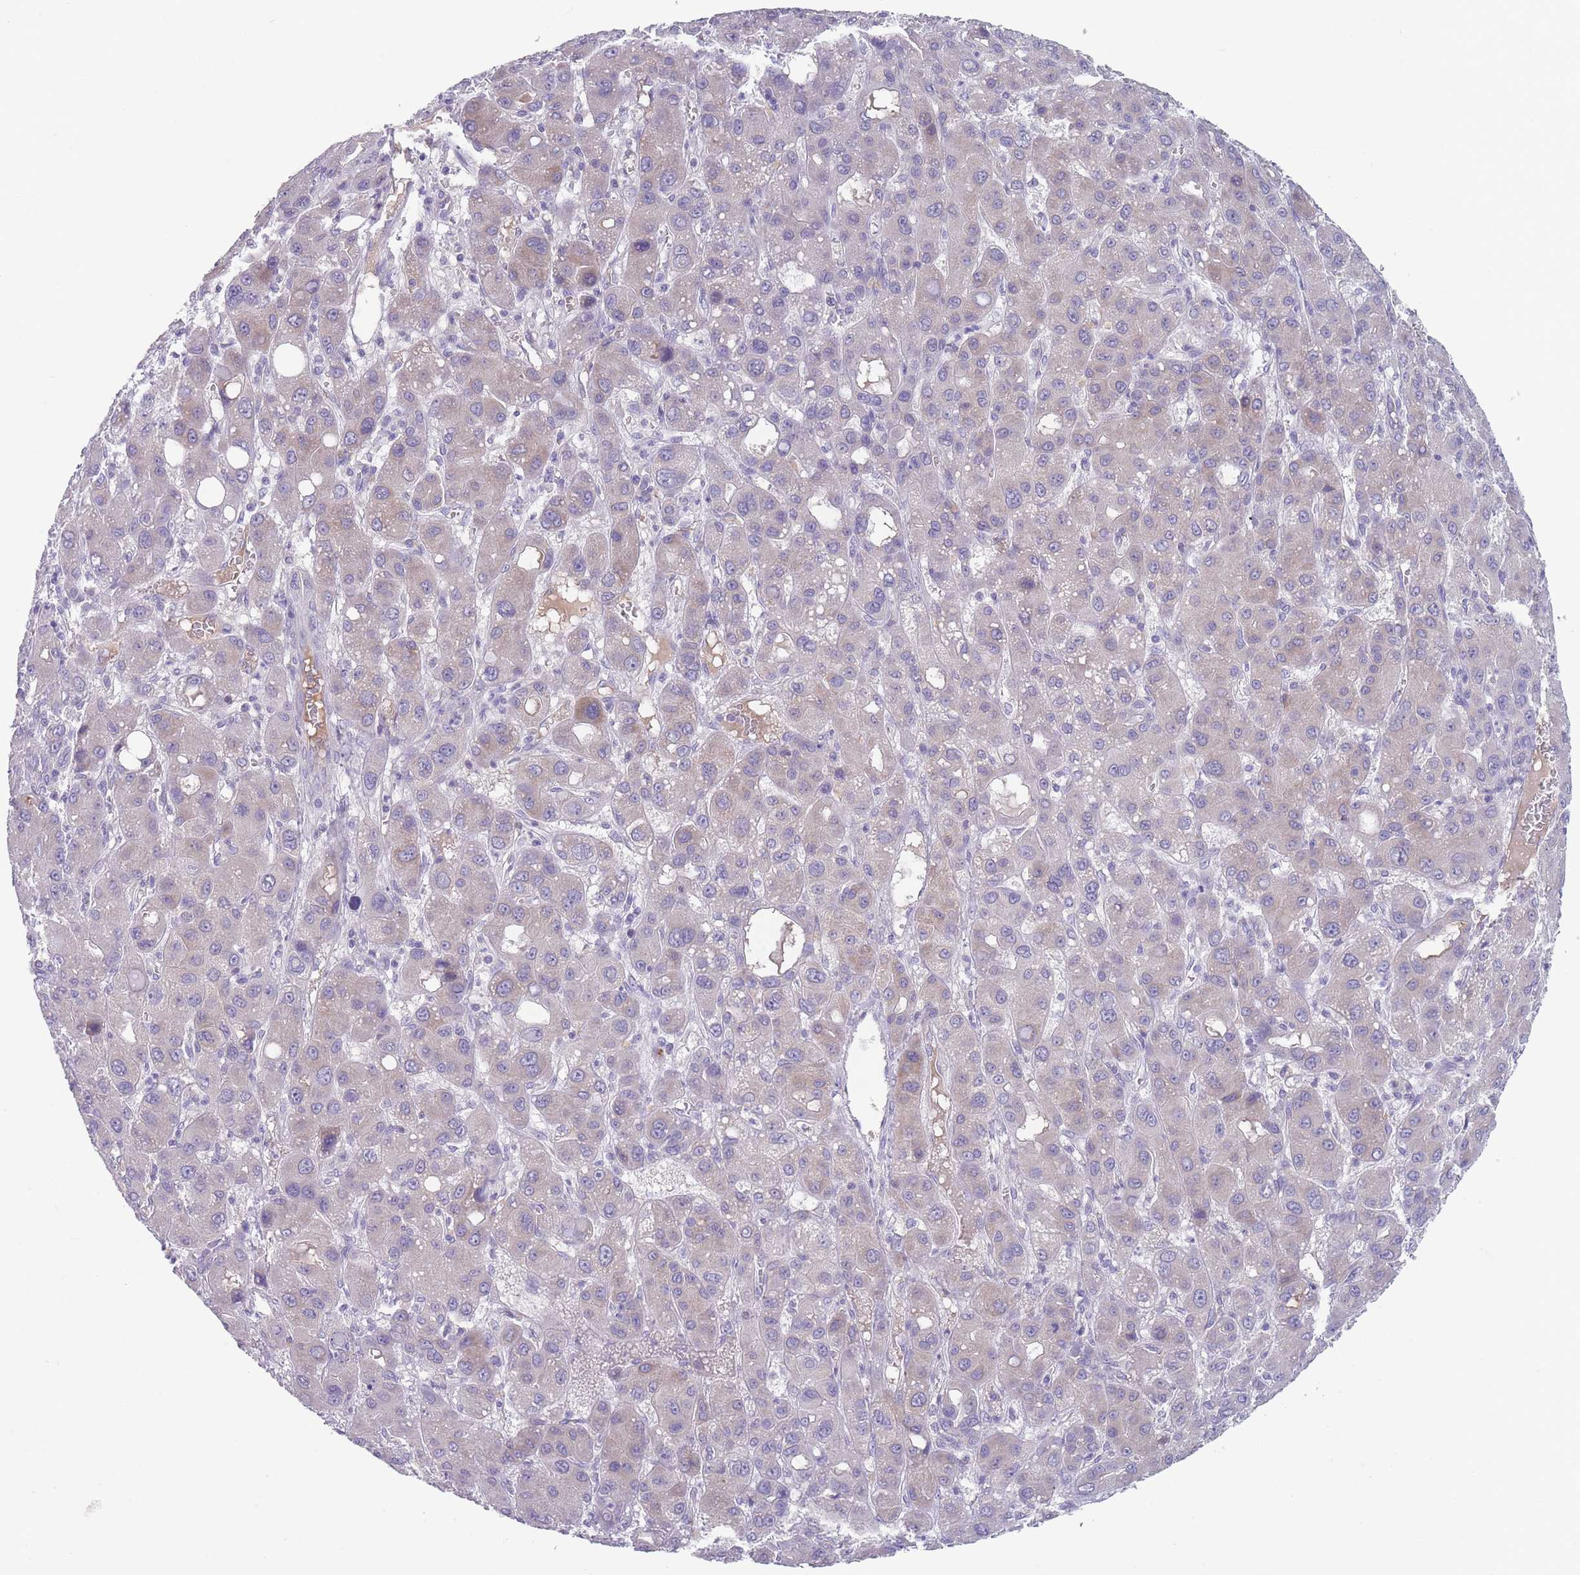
{"staining": {"intensity": "moderate", "quantity": "25%-75%", "location": "cytoplasmic/membranous"}, "tissue": "liver cancer", "cell_type": "Tumor cells", "image_type": "cancer", "snomed": [{"axis": "morphology", "description": "Carcinoma, Hepatocellular, NOS"}, {"axis": "topography", "description": "Liver"}], "caption": "A high-resolution image shows immunohistochemistry (IHC) staining of liver cancer (hepatocellular carcinoma), which displays moderate cytoplasmic/membranous positivity in approximately 25%-75% of tumor cells. Nuclei are stained in blue.", "gene": "MRPS14", "patient": {"sex": "male", "age": 55}}